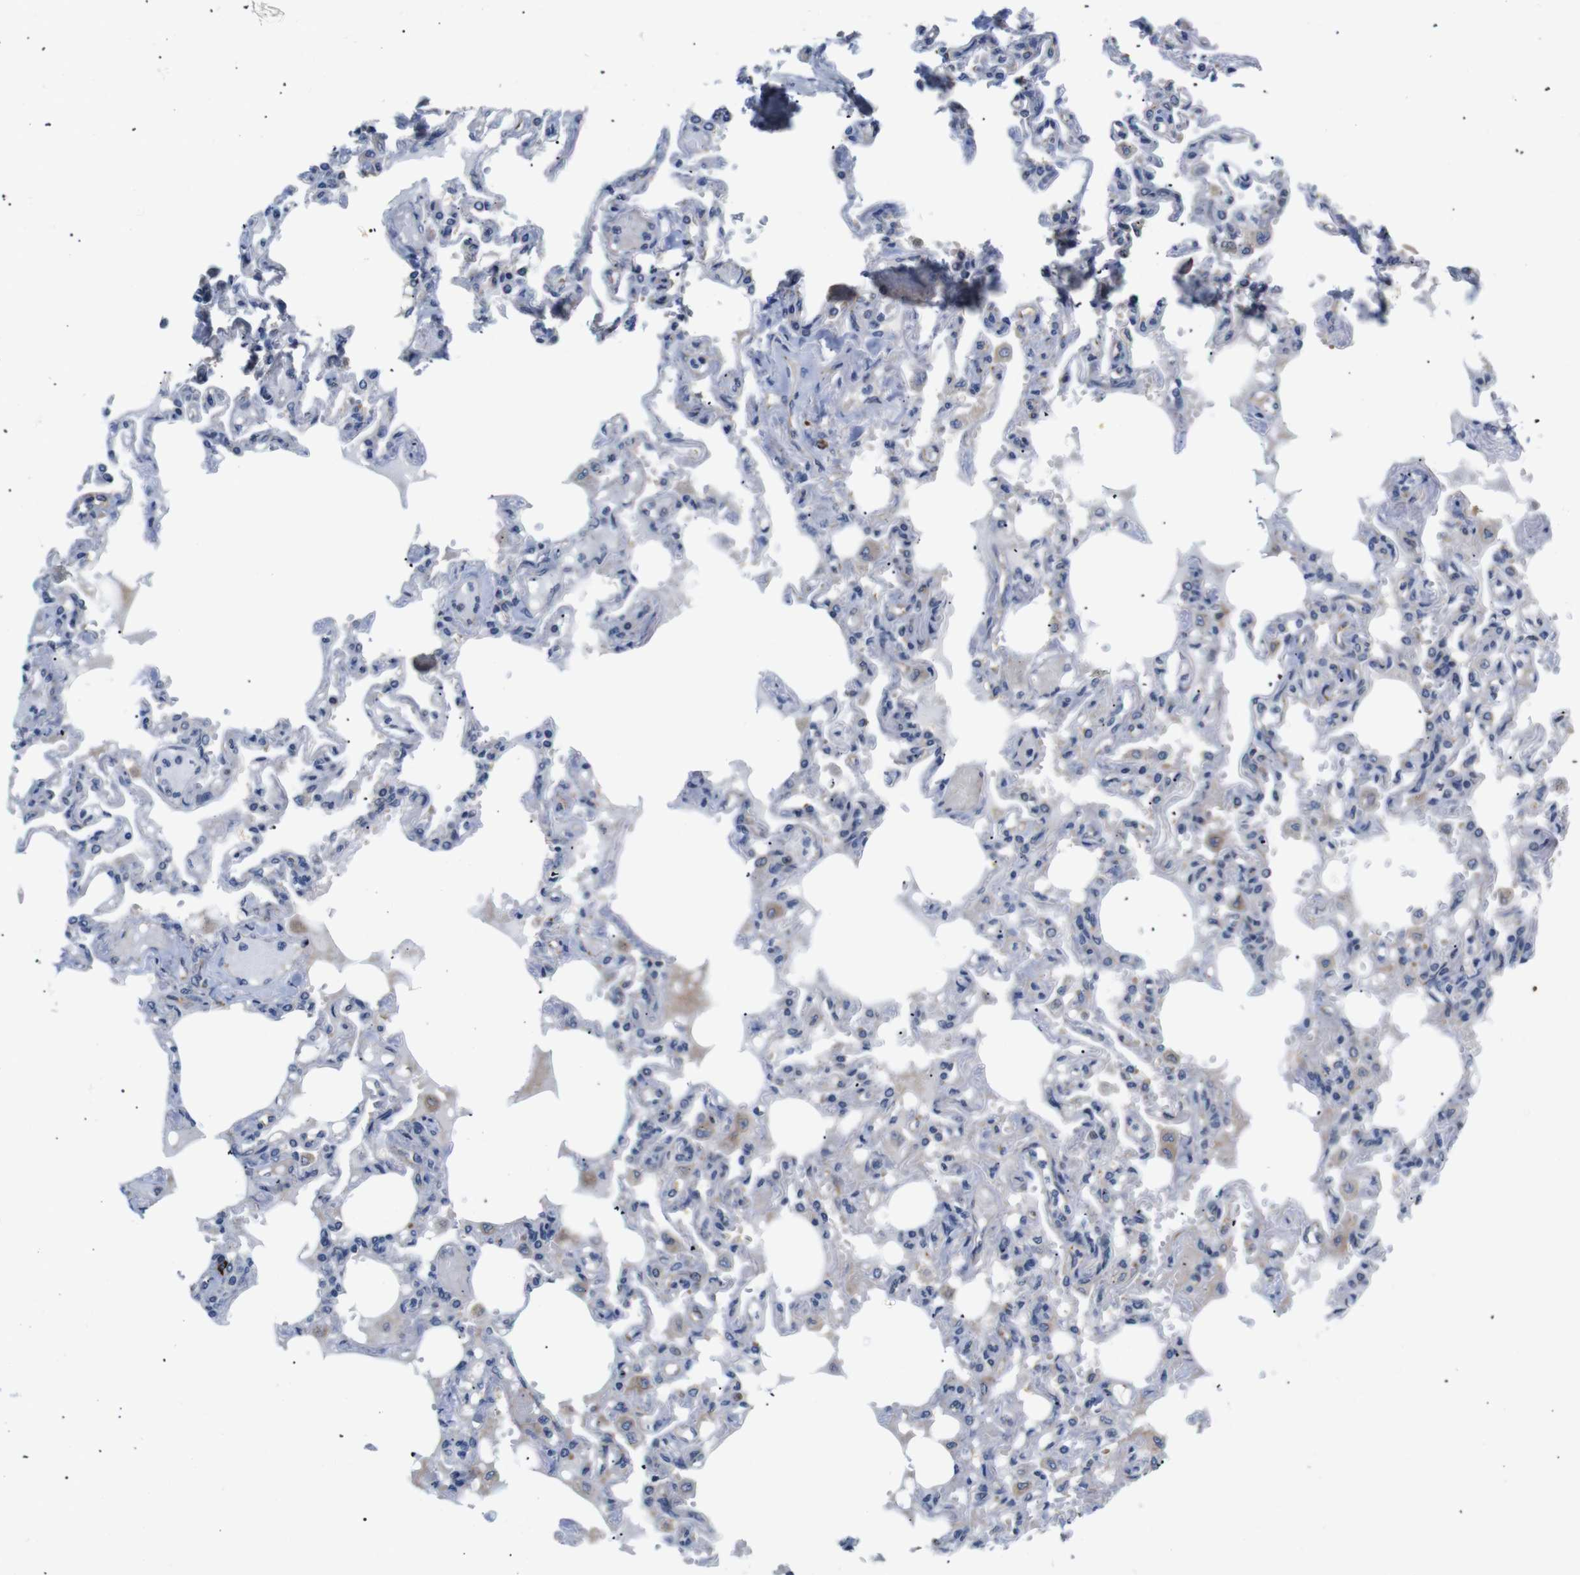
{"staining": {"intensity": "moderate", "quantity": "<25%", "location": "cytoplasmic/membranous"}, "tissue": "lung", "cell_type": "Alveolar cells", "image_type": "normal", "snomed": [{"axis": "morphology", "description": "Normal tissue, NOS"}, {"axis": "topography", "description": "Lung"}], "caption": "Immunohistochemical staining of normal human lung demonstrates moderate cytoplasmic/membranous protein expression in approximately <25% of alveolar cells.", "gene": "UBE2G2", "patient": {"sex": "male", "age": 21}}